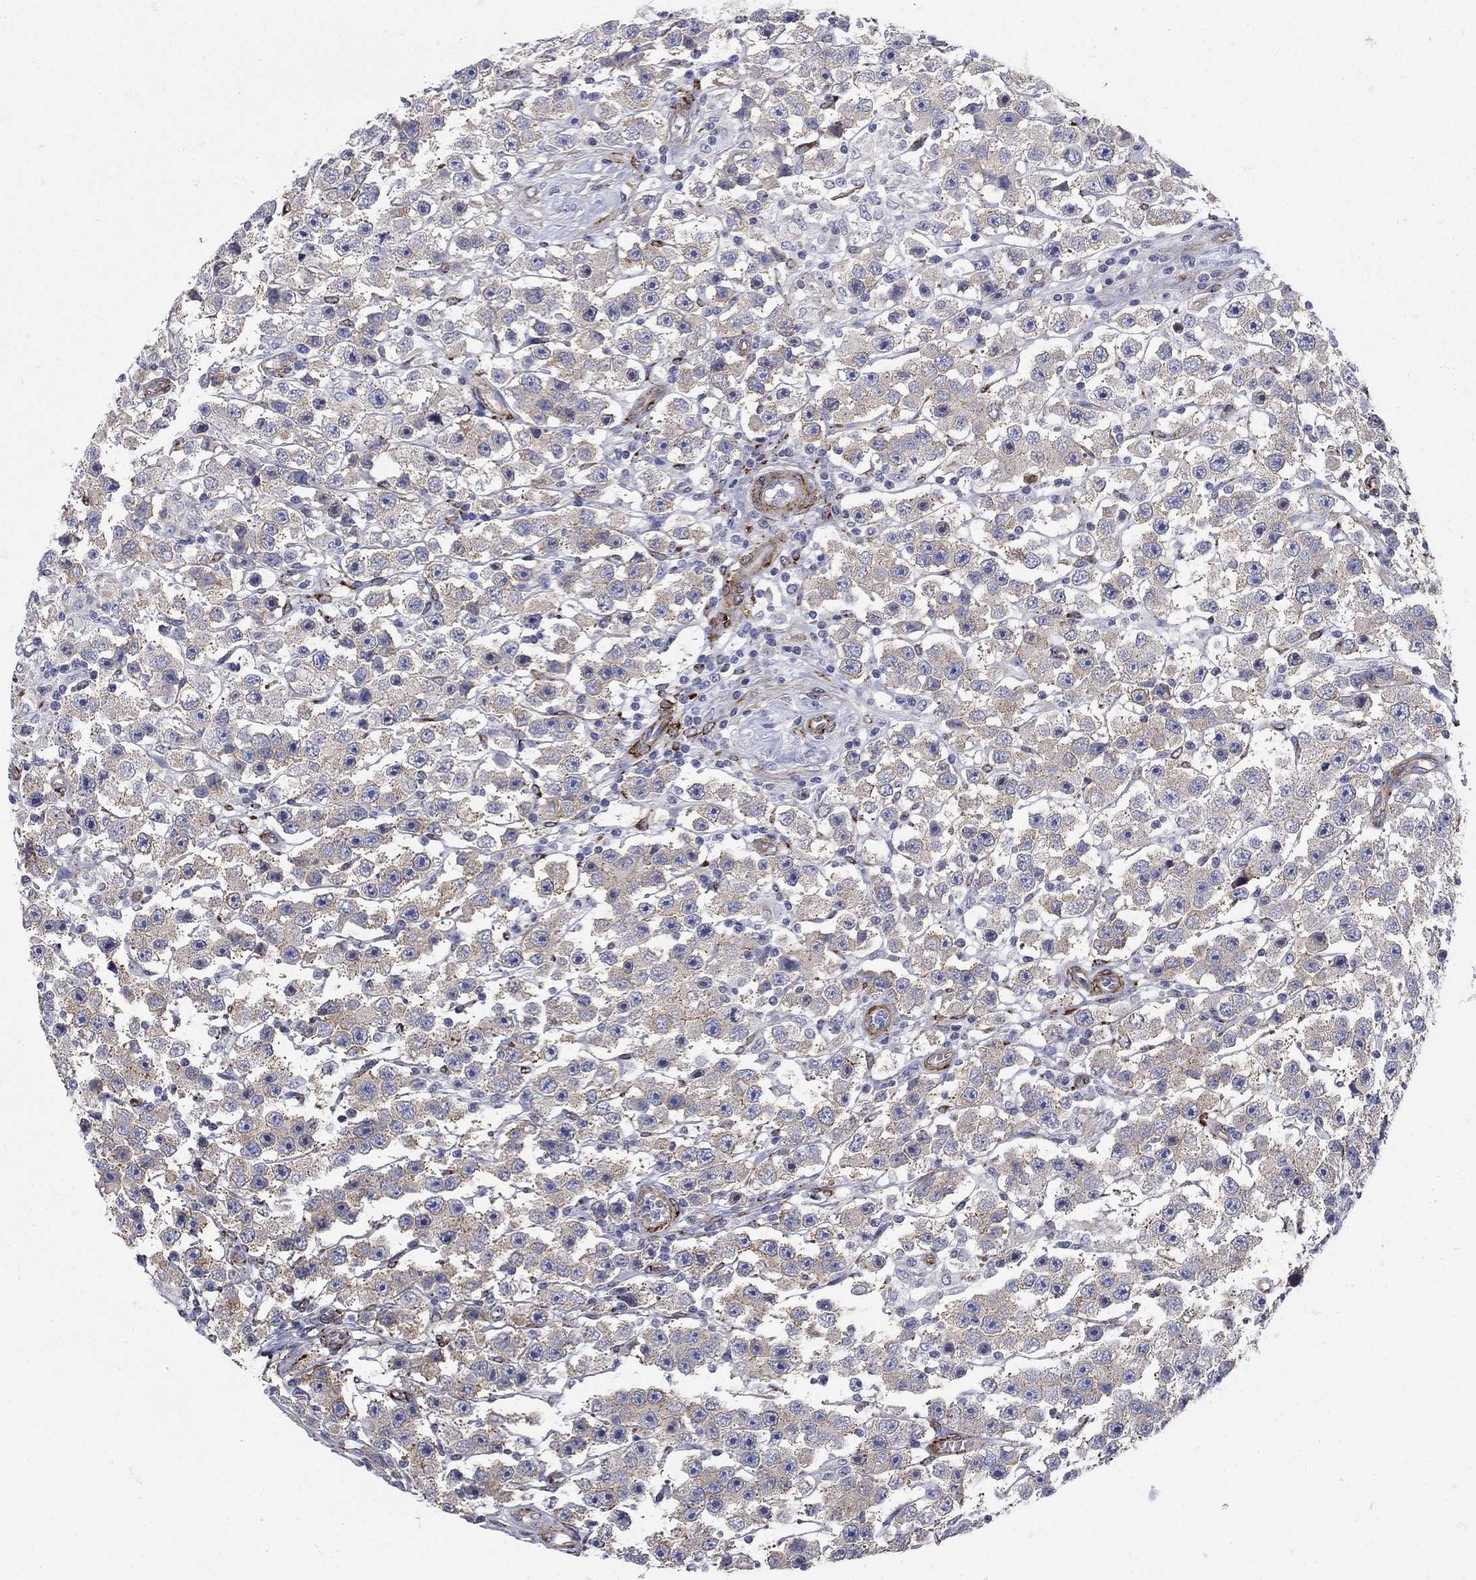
{"staining": {"intensity": "weak", "quantity": "25%-75%", "location": "cytoplasmic/membranous"}, "tissue": "testis cancer", "cell_type": "Tumor cells", "image_type": "cancer", "snomed": [{"axis": "morphology", "description": "Seminoma, NOS"}, {"axis": "topography", "description": "Testis"}], "caption": "Immunohistochemistry of testis cancer exhibits low levels of weak cytoplasmic/membranous expression in about 25%-75% of tumor cells. (IHC, brightfield microscopy, high magnification).", "gene": "SEPTIN8", "patient": {"sex": "male", "age": 45}}